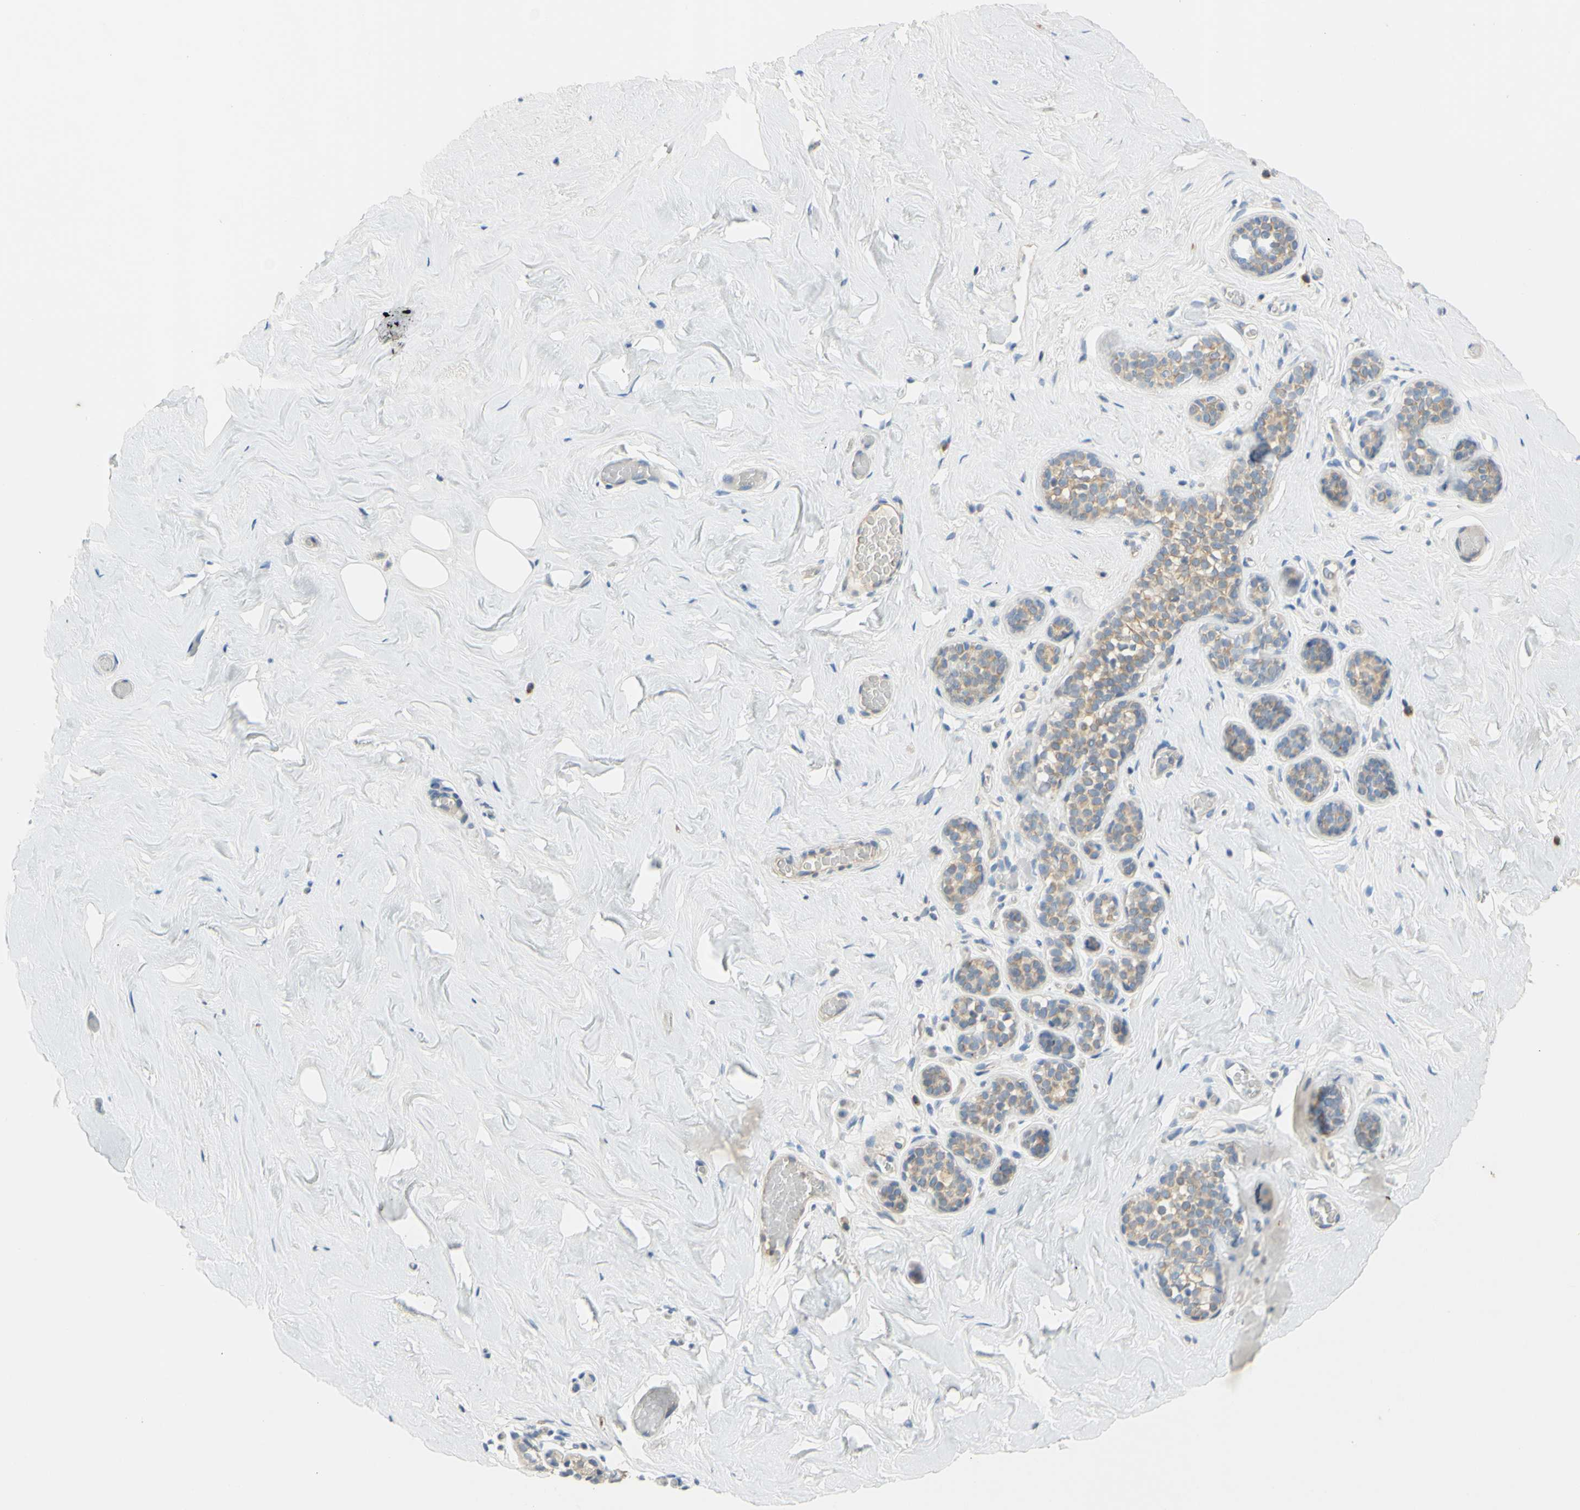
{"staining": {"intensity": "negative", "quantity": "none", "location": "none"}, "tissue": "breast", "cell_type": "Adipocytes", "image_type": "normal", "snomed": [{"axis": "morphology", "description": "Normal tissue, NOS"}, {"axis": "topography", "description": "Breast"}], "caption": "Immunohistochemistry (IHC) histopathology image of unremarkable breast: human breast stained with DAB (3,3'-diaminobenzidine) reveals no significant protein expression in adipocytes.", "gene": "CCNB2", "patient": {"sex": "female", "age": 75}}